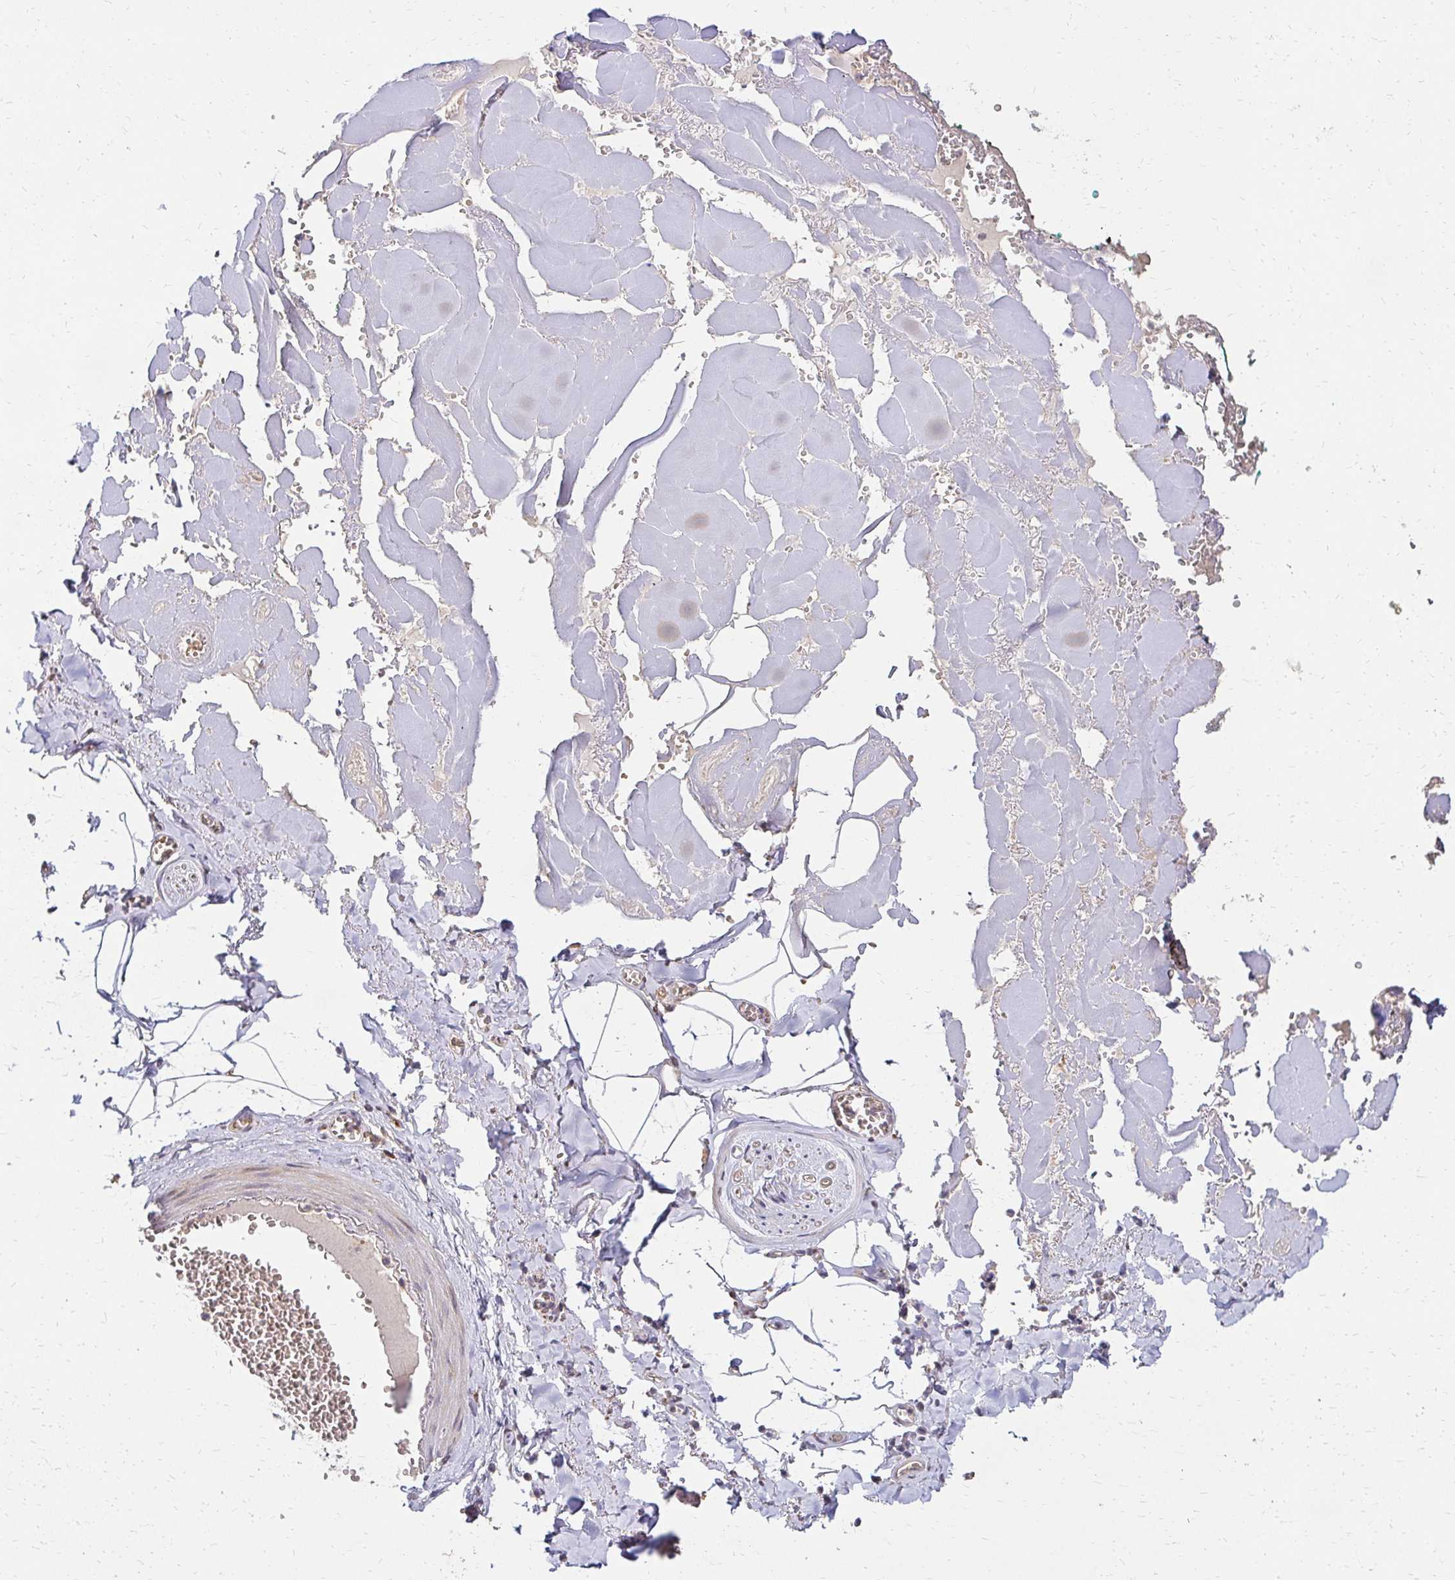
{"staining": {"intensity": "negative", "quantity": "none", "location": "none"}, "tissue": "adipose tissue", "cell_type": "Adipocytes", "image_type": "normal", "snomed": [{"axis": "morphology", "description": "Normal tissue, NOS"}, {"axis": "topography", "description": "Vulva"}, {"axis": "topography", "description": "Peripheral nerve tissue"}], "caption": "An immunohistochemistry (IHC) image of benign adipose tissue is shown. There is no staining in adipocytes of adipose tissue.", "gene": "IDUA", "patient": {"sex": "female", "age": 66}}